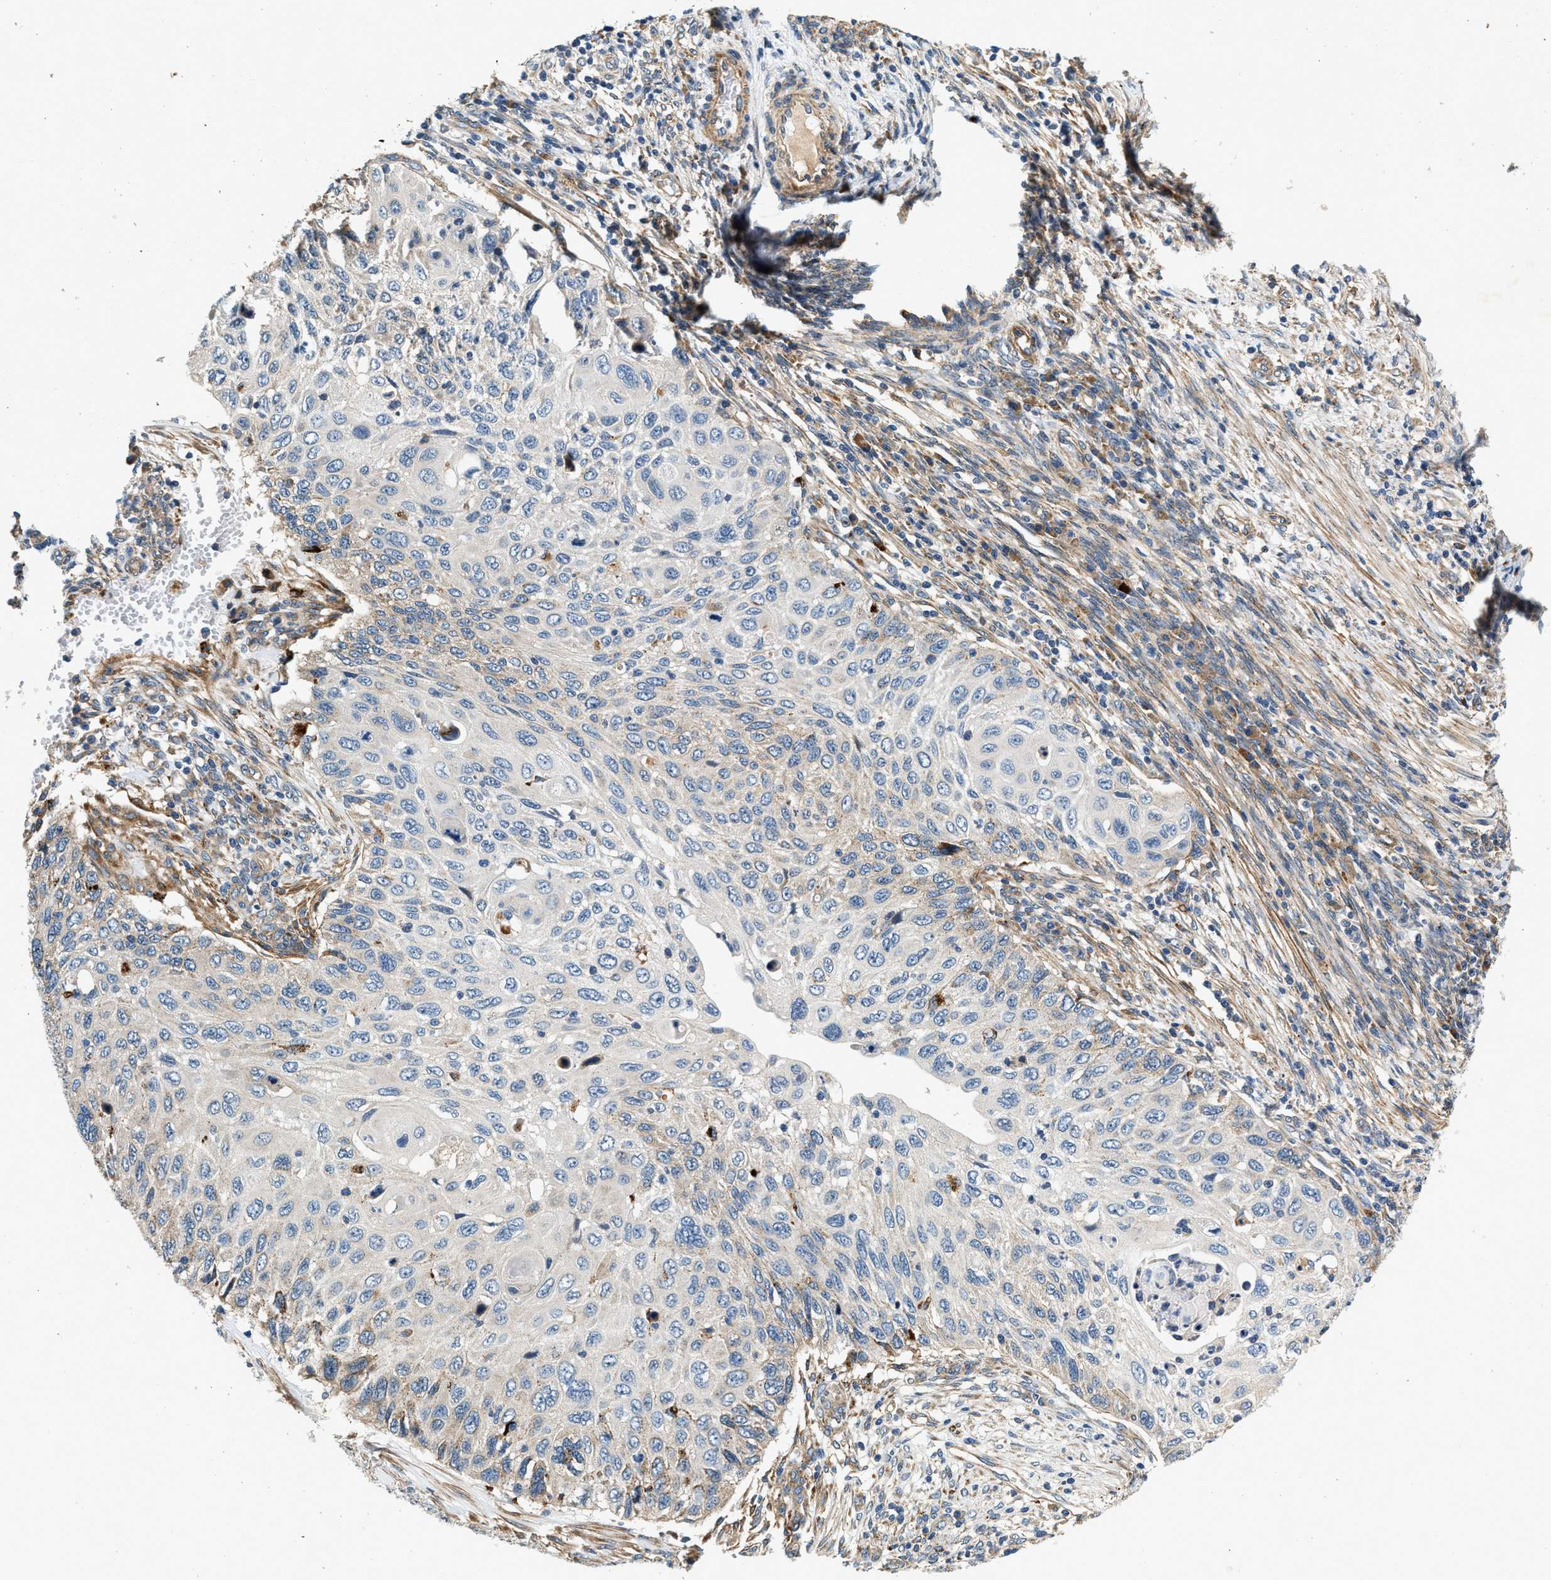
{"staining": {"intensity": "negative", "quantity": "none", "location": "none"}, "tissue": "cervical cancer", "cell_type": "Tumor cells", "image_type": "cancer", "snomed": [{"axis": "morphology", "description": "Squamous cell carcinoma, NOS"}, {"axis": "topography", "description": "Cervix"}], "caption": "There is no significant expression in tumor cells of cervical cancer (squamous cell carcinoma).", "gene": "DUSP10", "patient": {"sex": "female", "age": 70}}